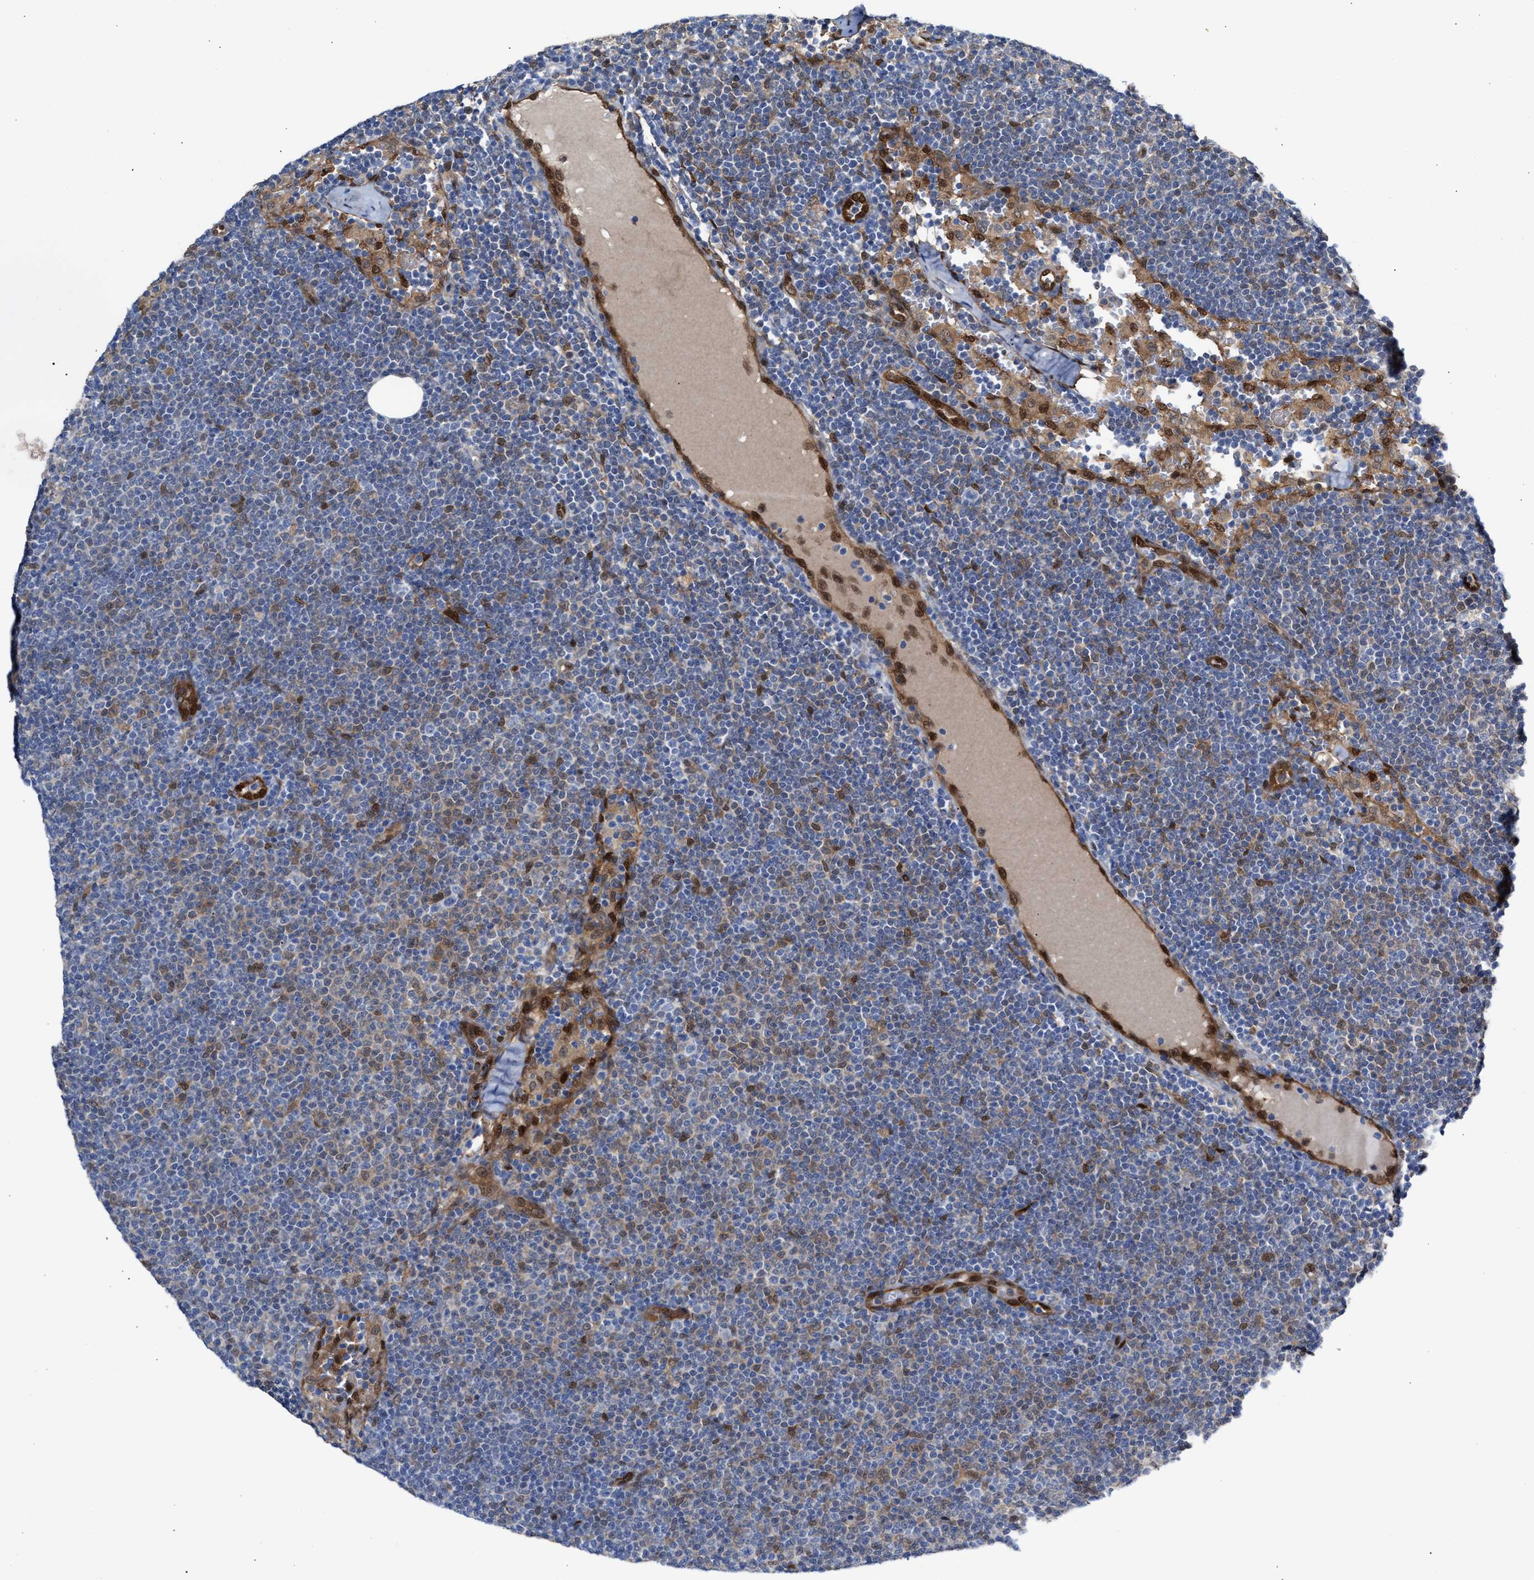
{"staining": {"intensity": "weak", "quantity": "<25%", "location": "cytoplasmic/membranous,nuclear"}, "tissue": "lymphoma", "cell_type": "Tumor cells", "image_type": "cancer", "snomed": [{"axis": "morphology", "description": "Malignant lymphoma, non-Hodgkin's type, Low grade"}, {"axis": "topography", "description": "Lymph node"}], "caption": "Protein analysis of lymphoma displays no significant expression in tumor cells.", "gene": "TP53I3", "patient": {"sex": "female", "age": 53}}